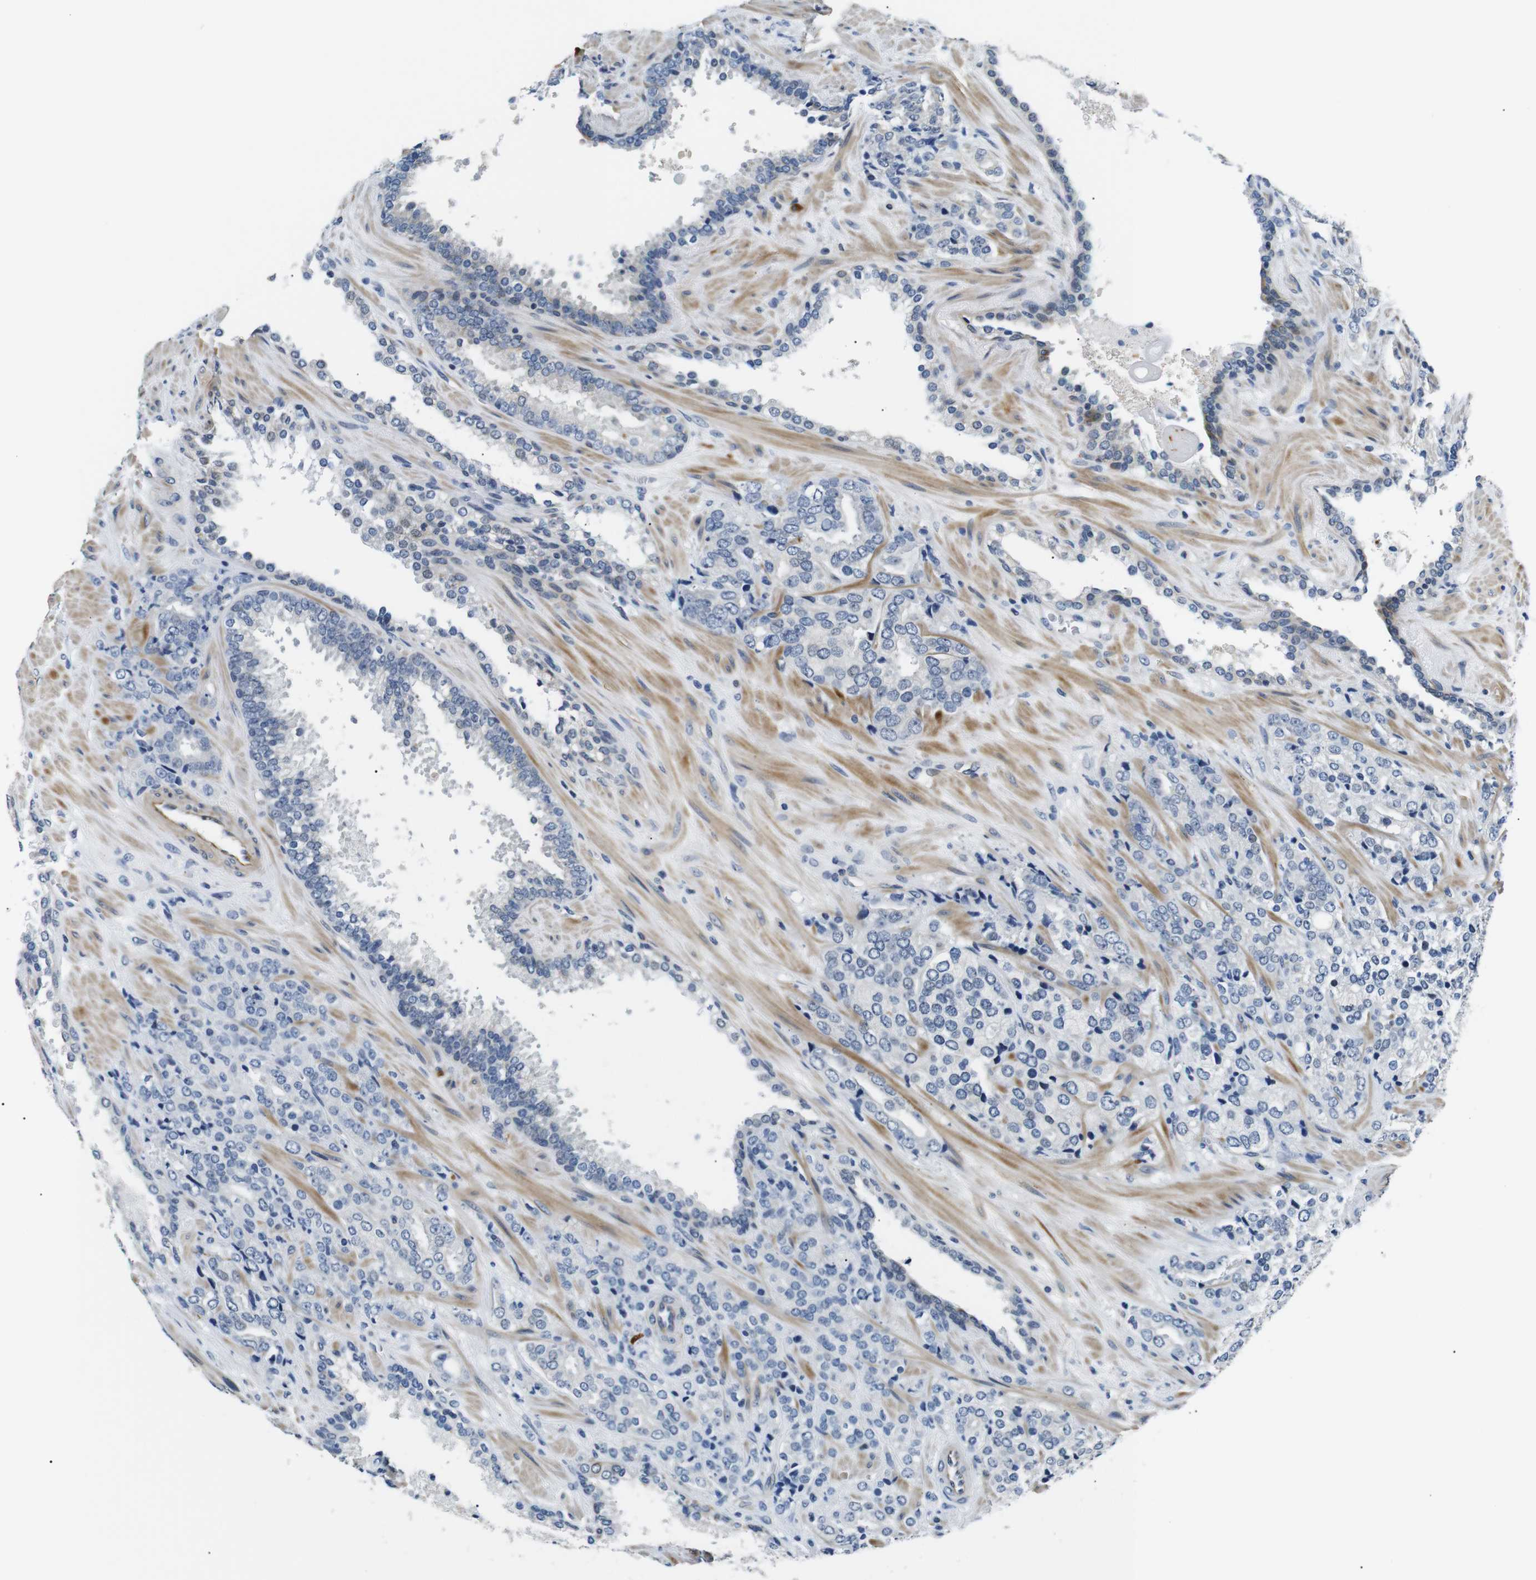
{"staining": {"intensity": "negative", "quantity": "none", "location": "none"}, "tissue": "prostate cancer", "cell_type": "Tumor cells", "image_type": "cancer", "snomed": [{"axis": "morphology", "description": "Adenocarcinoma, High grade"}, {"axis": "topography", "description": "Prostate"}], "caption": "Immunohistochemistry (IHC) photomicrograph of neoplastic tissue: prostate high-grade adenocarcinoma stained with DAB exhibits no significant protein positivity in tumor cells.", "gene": "TAFA1", "patient": {"sex": "male", "age": 71}}